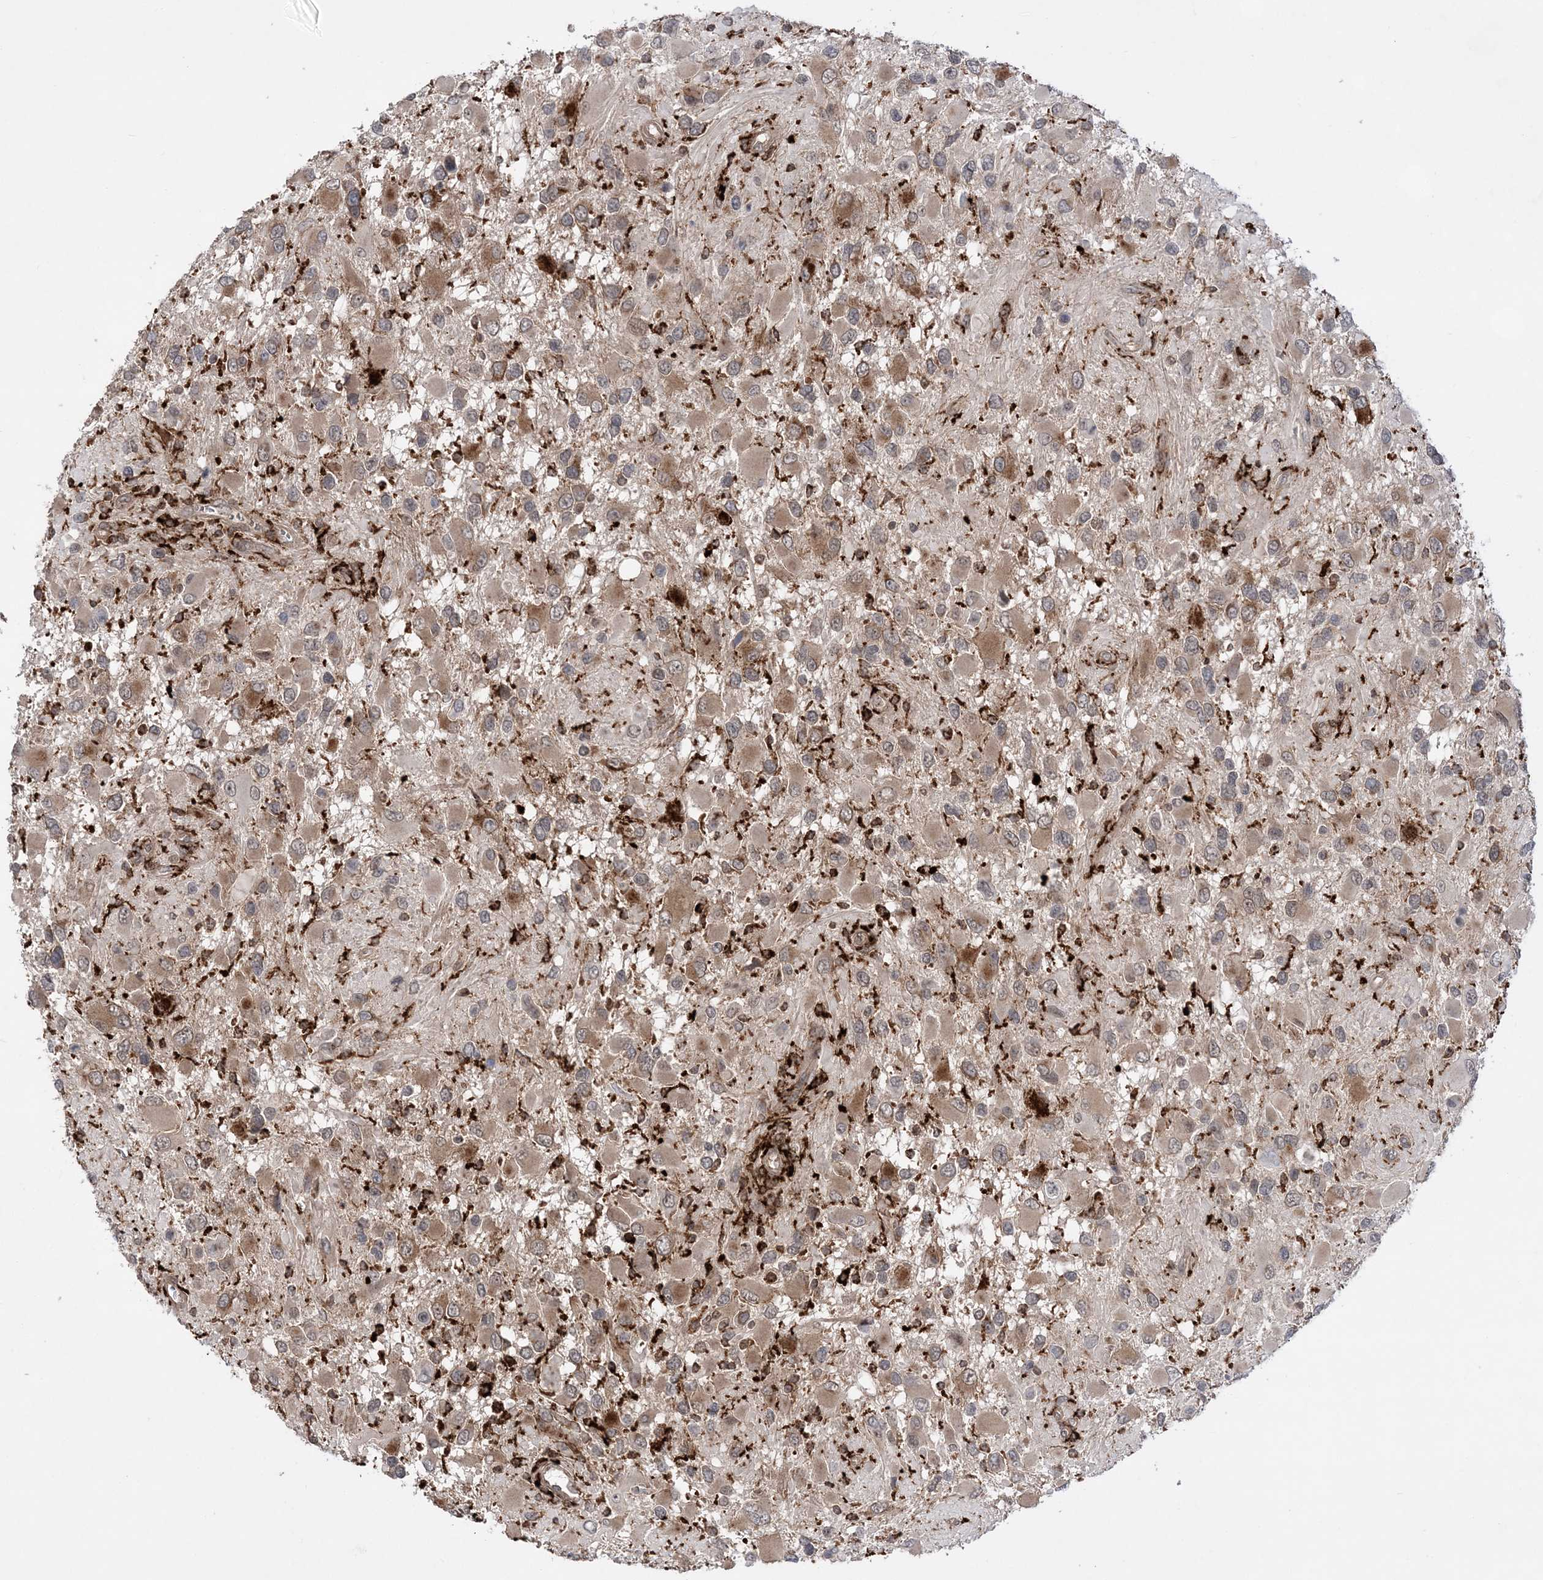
{"staining": {"intensity": "moderate", "quantity": "<25%", "location": "nuclear"}, "tissue": "glioma", "cell_type": "Tumor cells", "image_type": "cancer", "snomed": [{"axis": "morphology", "description": "Glioma, malignant, High grade"}, {"axis": "topography", "description": "Brain"}], "caption": "Malignant glioma (high-grade) was stained to show a protein in brown. There is low levels of moderate nuclear staining in about <25% of tumor cells.", "gene": "ANAPC15", "patient": {"sex": "male", "age": 53}}